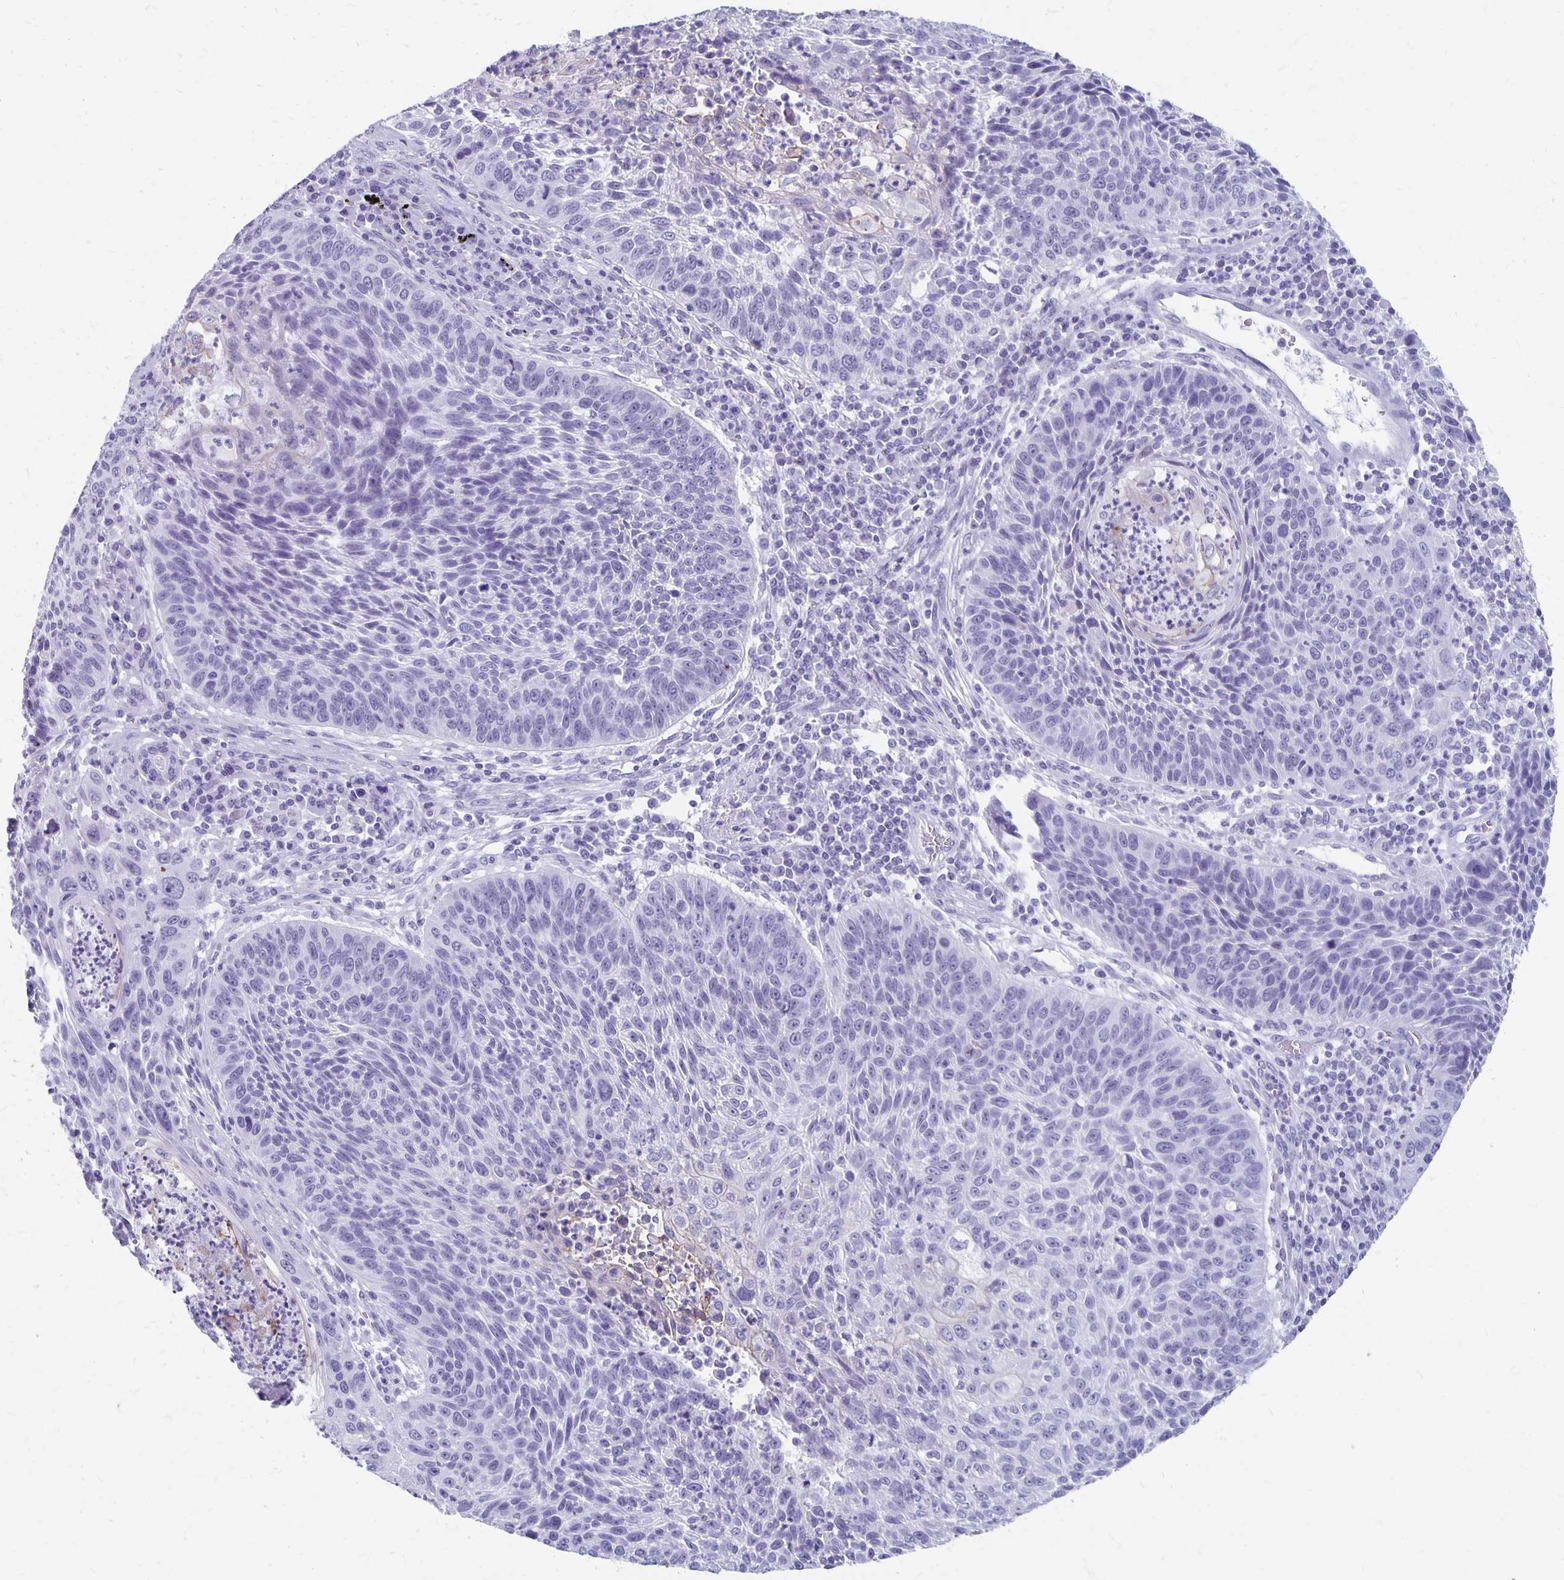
{"staining": {"intensity": "negative", "quantity": "none", "location": "none"}, "tissue": "lung cancer", "cell_type": "Tumor cells", "image_type": "cancer", "snomed": [{"axis": "morphology", "description": "Squamous cell carcinoma, NOS"}, {"axis": "morphology", "description": "Squamous cell carcinoma, metastatic, NOS"}, {"axis": "topography", "description": "Lung"}, {"axis": "topography", "description": "Pleura, NOS"}], "caption": "Immunohistochemical staining of human lung squamous cell carcinoma exhibits no significant positivity in tumor cells.", "gene": "MAGEC2", "patient": {"sex": "male", "age": 72}}